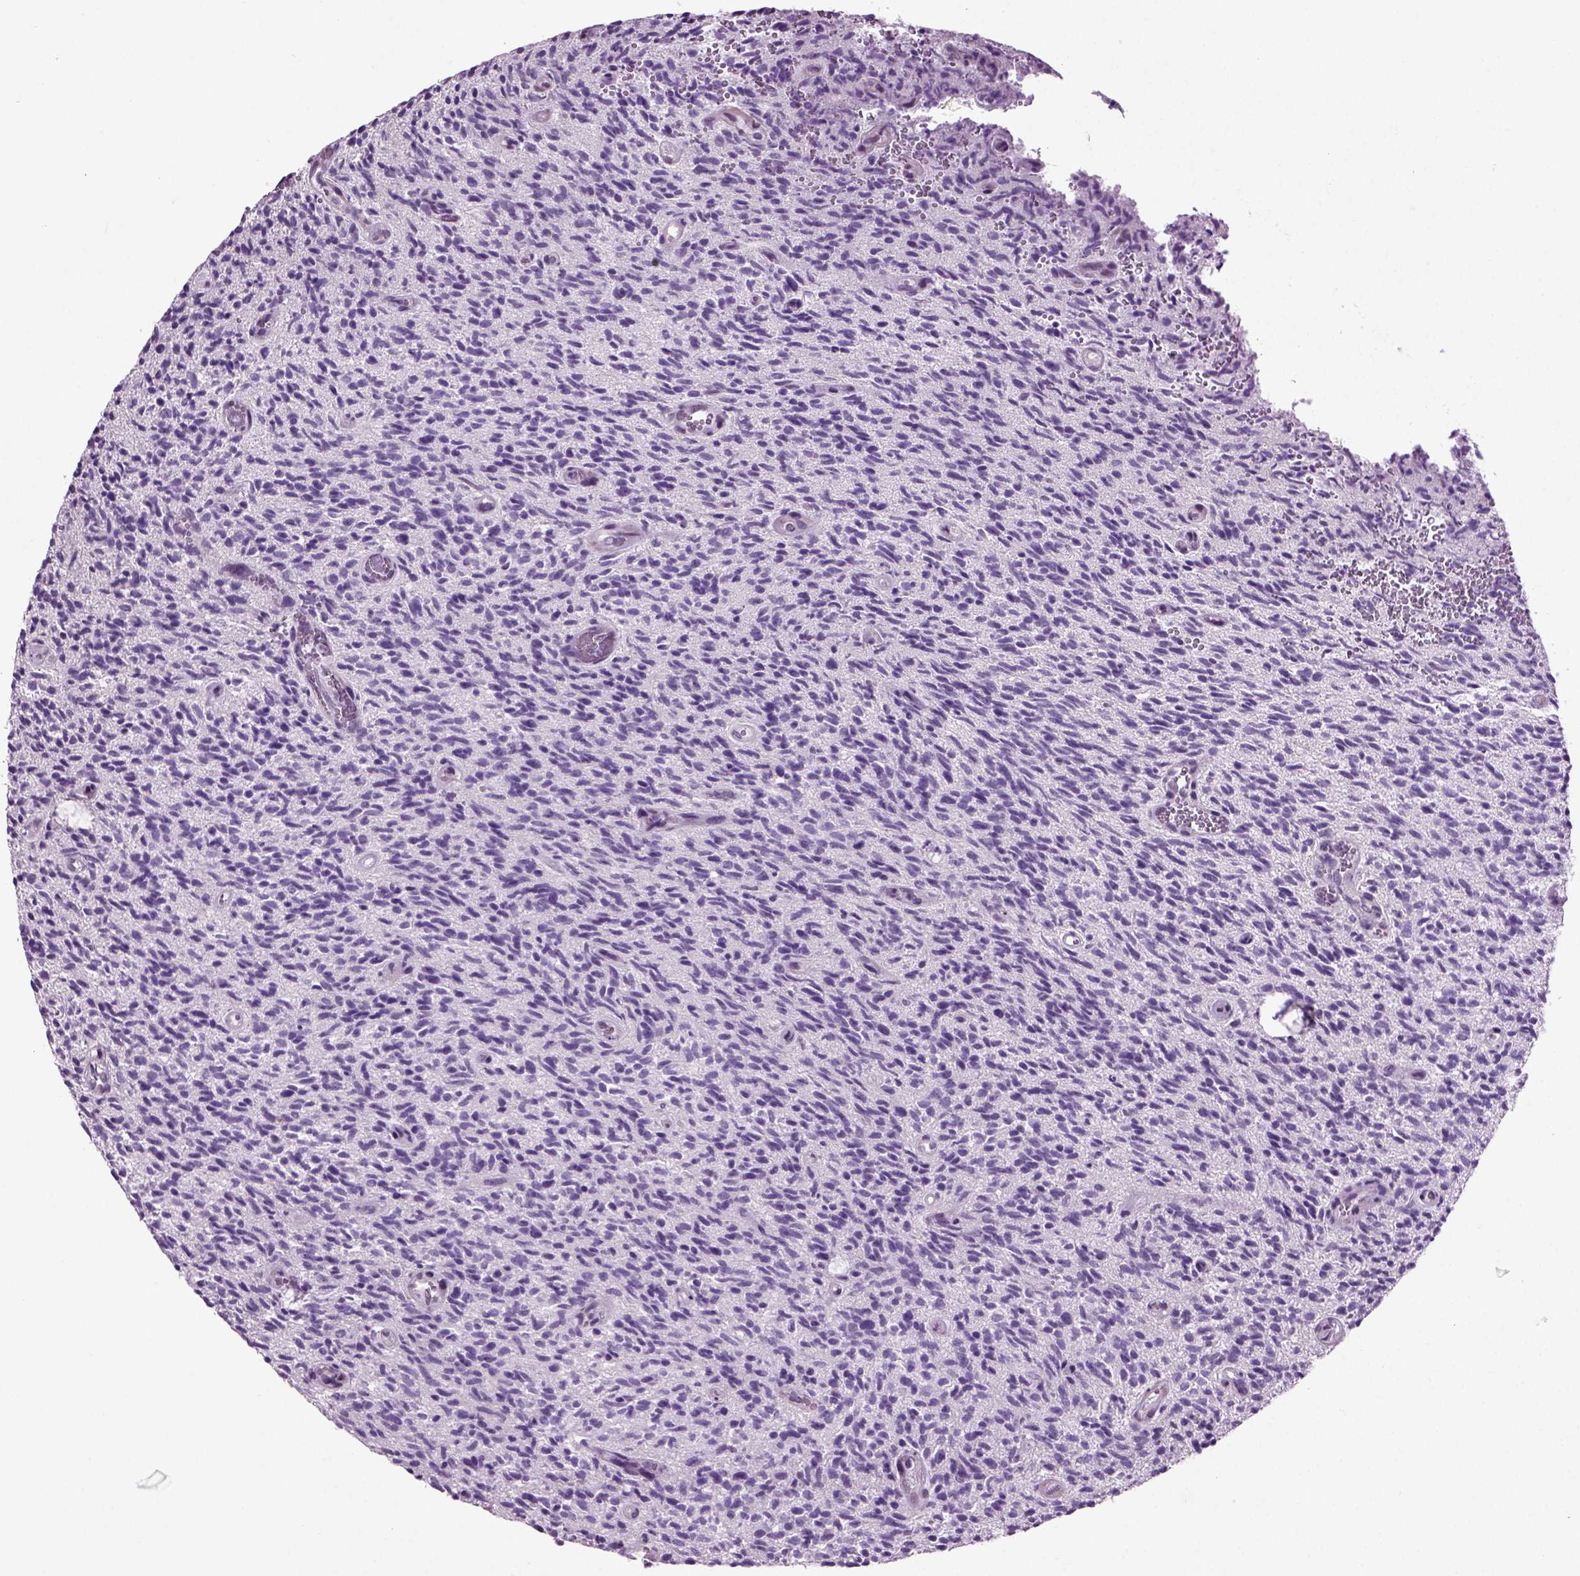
{"staining": {"intensity": "negative", "quantity": "none", "location": "none"}, "tissue": "glioma", "cell_type": "Tumor cells", "image_type": "cancer", "snomed": [{"axis": "morphology", "description": "Glioma, malignant, High grade"}, {"axis": "topography", "description": "Brain"}], "caption": "Photomicrograph shows no significant protein expression in tumor cells of malignant high-grade glioma. (Brightfield microscopy of DAB immunohistochemistry (IHC) at high magnification).", "gene": "ARID3A", "patient": {"sex": "male", "age": 64}}